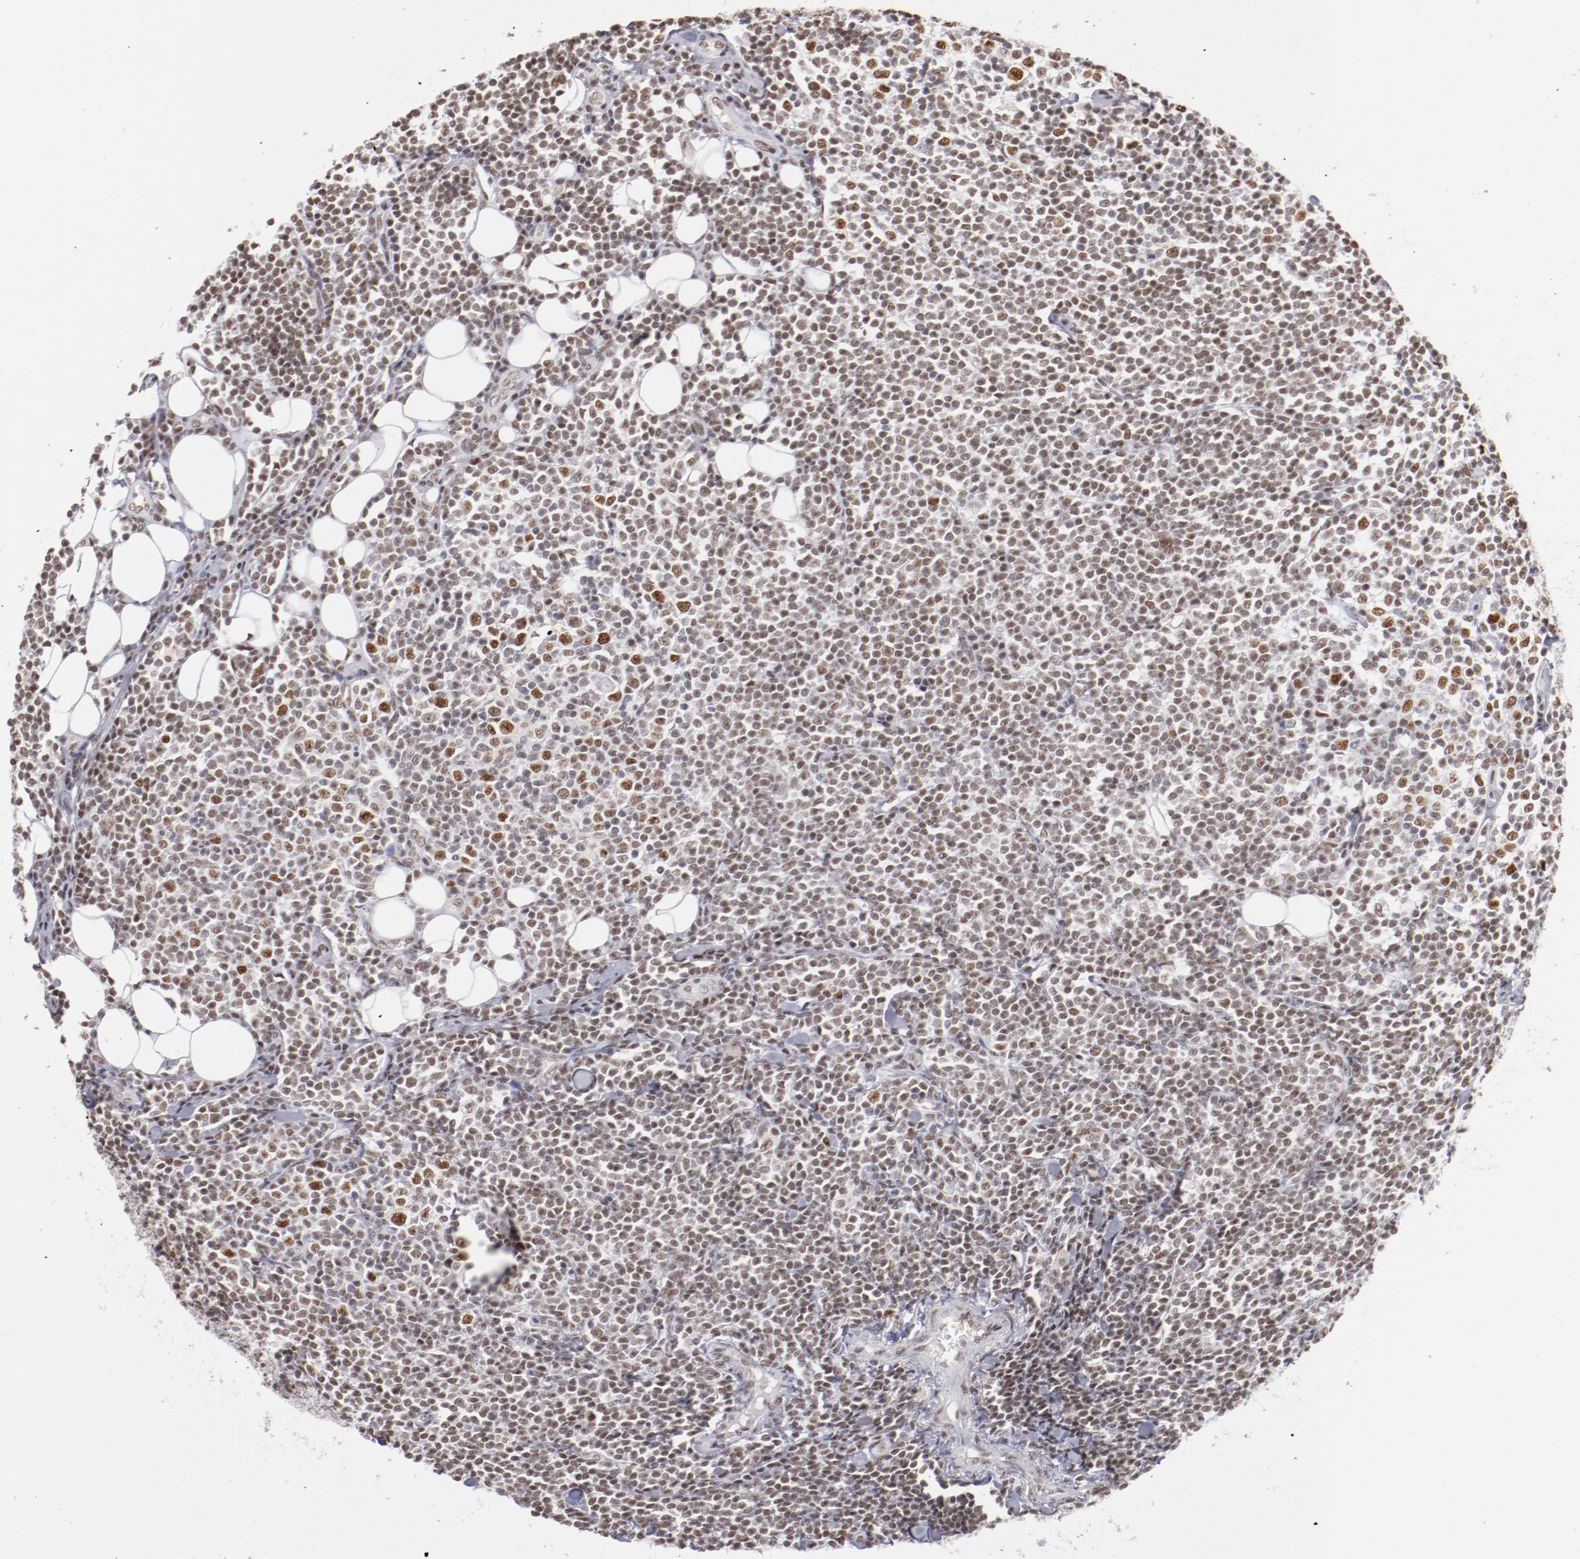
{"staining": {"intensity": "moderate", "quantity": ">75%", "location": "nuclear"}, "tissue": "lymphoma", "cell_type": "Tumor cells", "image_type": "cancer", "snomed": [{"axis": "morphology", "description": "Malignant lymphoma, non-Hodgkin's type, Low grade"}, {"axis": "topography", "description": "Soft tissue"}], "caption": "IHC micrograph of neoplastic tissue: human malignant lymphoma, non-Hodgkin's type (low-grade) stained using immunohistochemistry displays medium levels of moderate protein expression localized specifically in the nuclear of tumor cells, appearing as a nuclear brown color.", "gene": "TFAP4", "patient": {"sex": "male", "age": 92}}